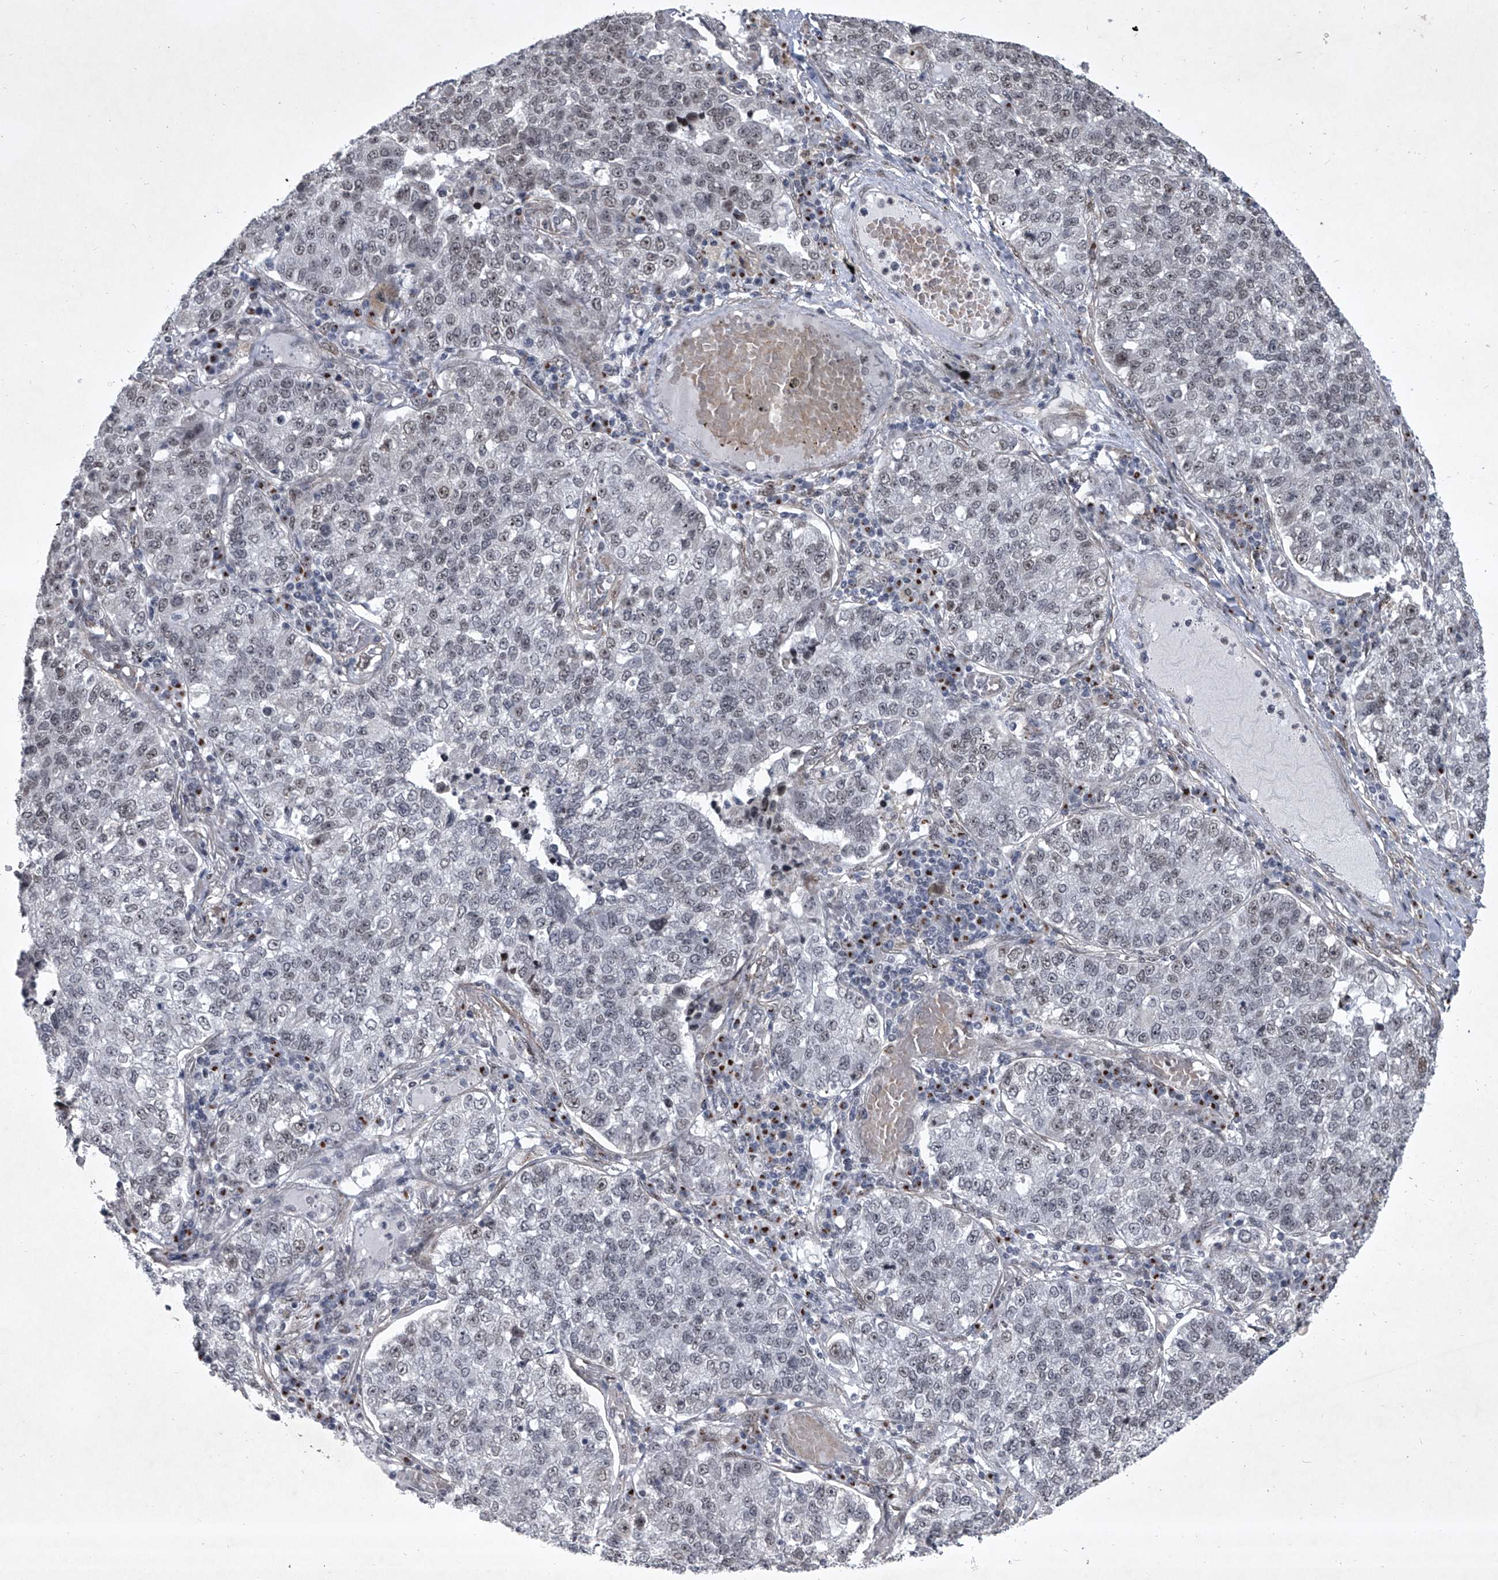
{"staining": {"intensity": "weak", "quantity": "<25%", "location": "nuclear"}, "tissue": "lung cancer", "cell_type": "Tumor cells", "image_type": "cancer", "snomed": [{"axis": "morphology", "description": "Adenocarcinoma, NOS"}, {"axis": "topography", "description": "Lung"}], "caption": "Micrograph shows no protein expression in tumor cells of adenocarcinoma (lung) tissue.", "gene": "MLLT1", "patient": {"sex": "male", "age": 49}}